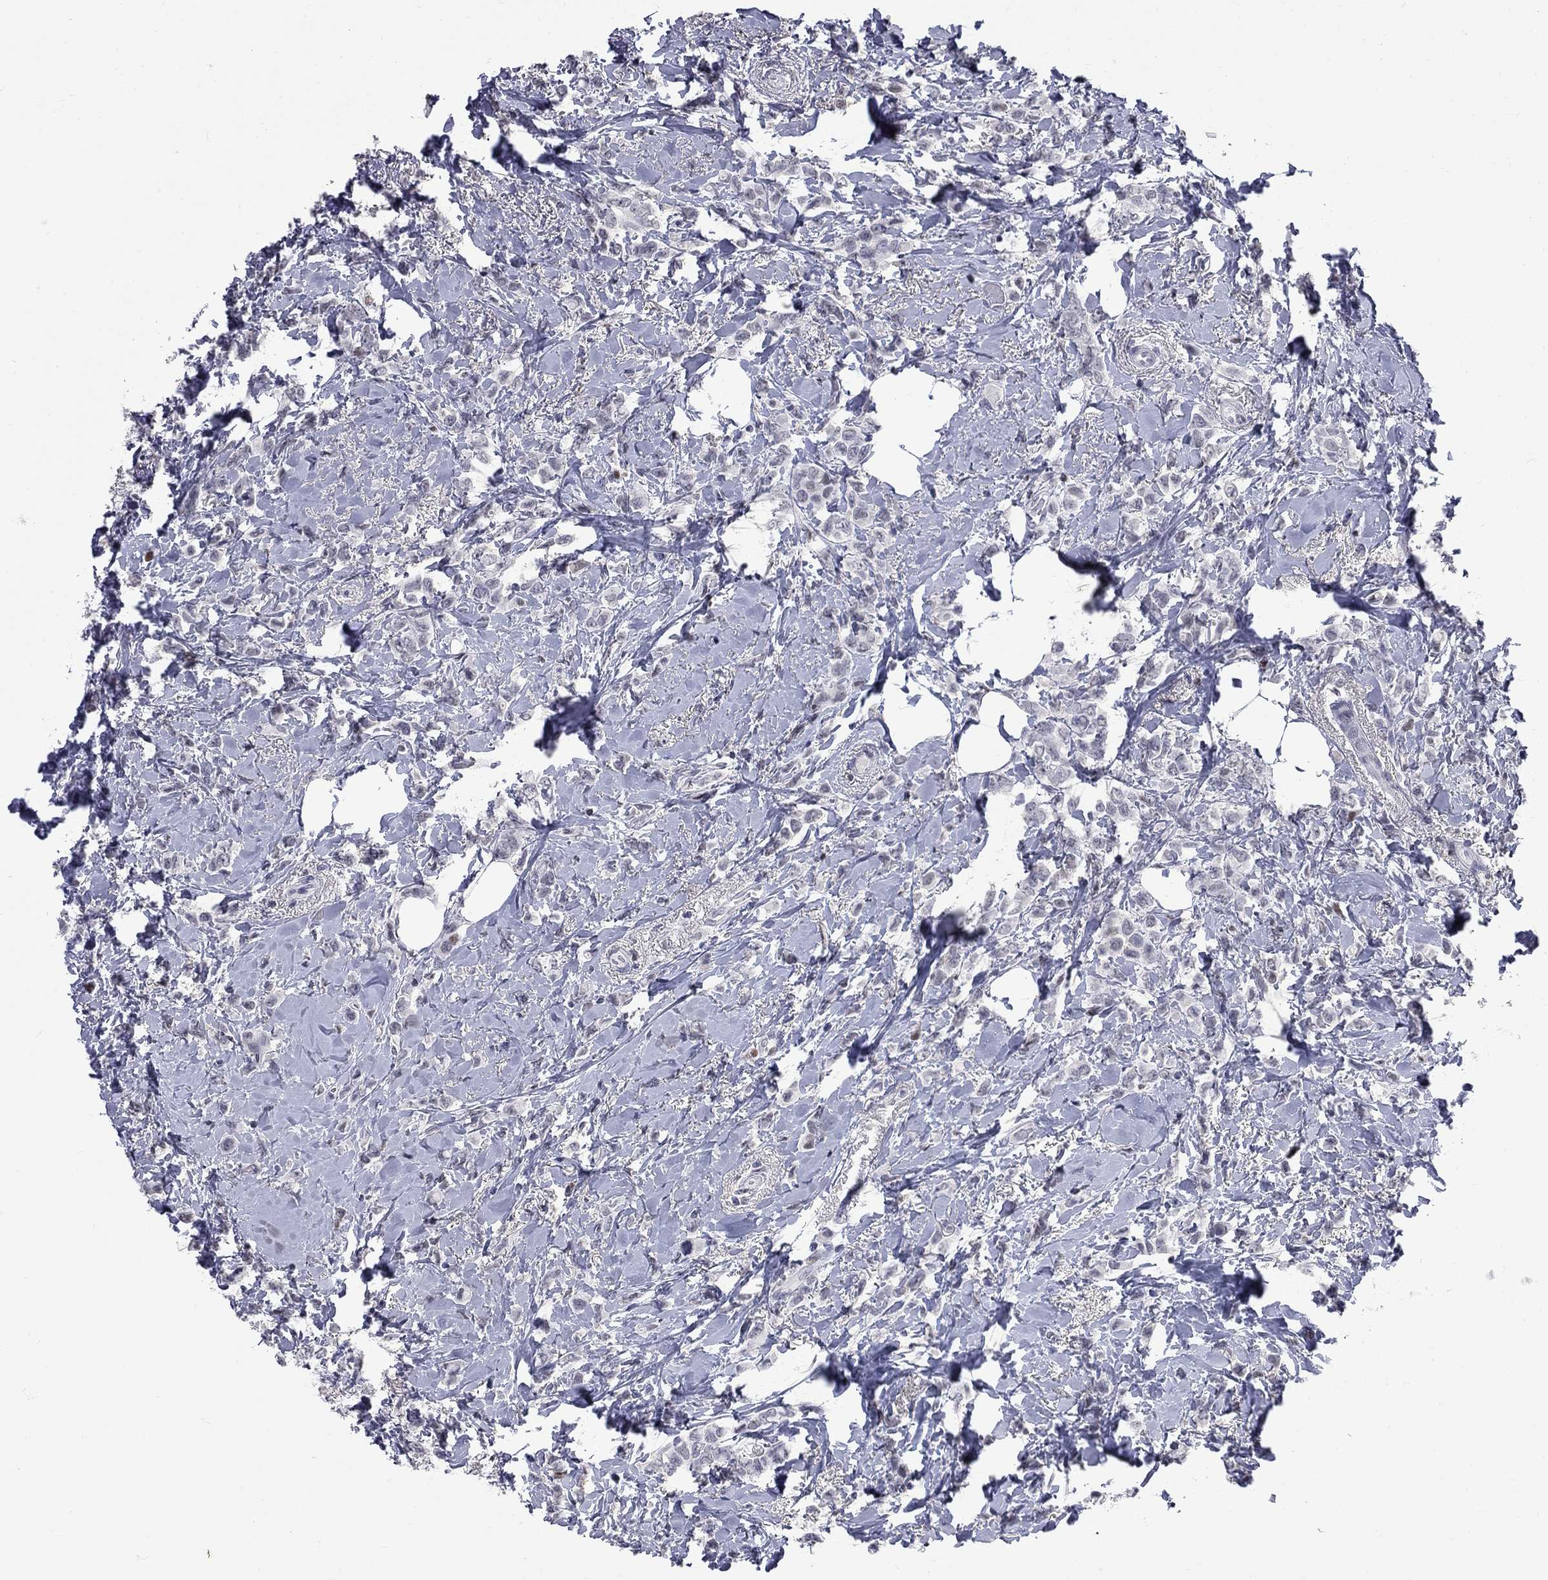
{"staining": {"intensity": "weak", "quantity": "<25%", "location": "nuclear"}, "tissue": "breast cancer", "cell_type": "Tumor cells", "image_type": "cancer", "snomed": [{"axis": "morphology", "description": "Lobular carcinoma"}, {"axis": "topography", "description": "Breast"}], "caption": "This micrograph is of breast lobular carcinoma stained with immunohistochemistry (IHC) to label a protein in brown with the nuclei are counter-stained blue. There is no staining in tumor cells. (Stains: DAB (3,3'-diaminobenzidine) IHC with hematoxylin counter stain, Microscopy: brightfield microscopy at high magnification).", "gene": "ZNF154", "patient": {"sex": "female", "age": 66}}